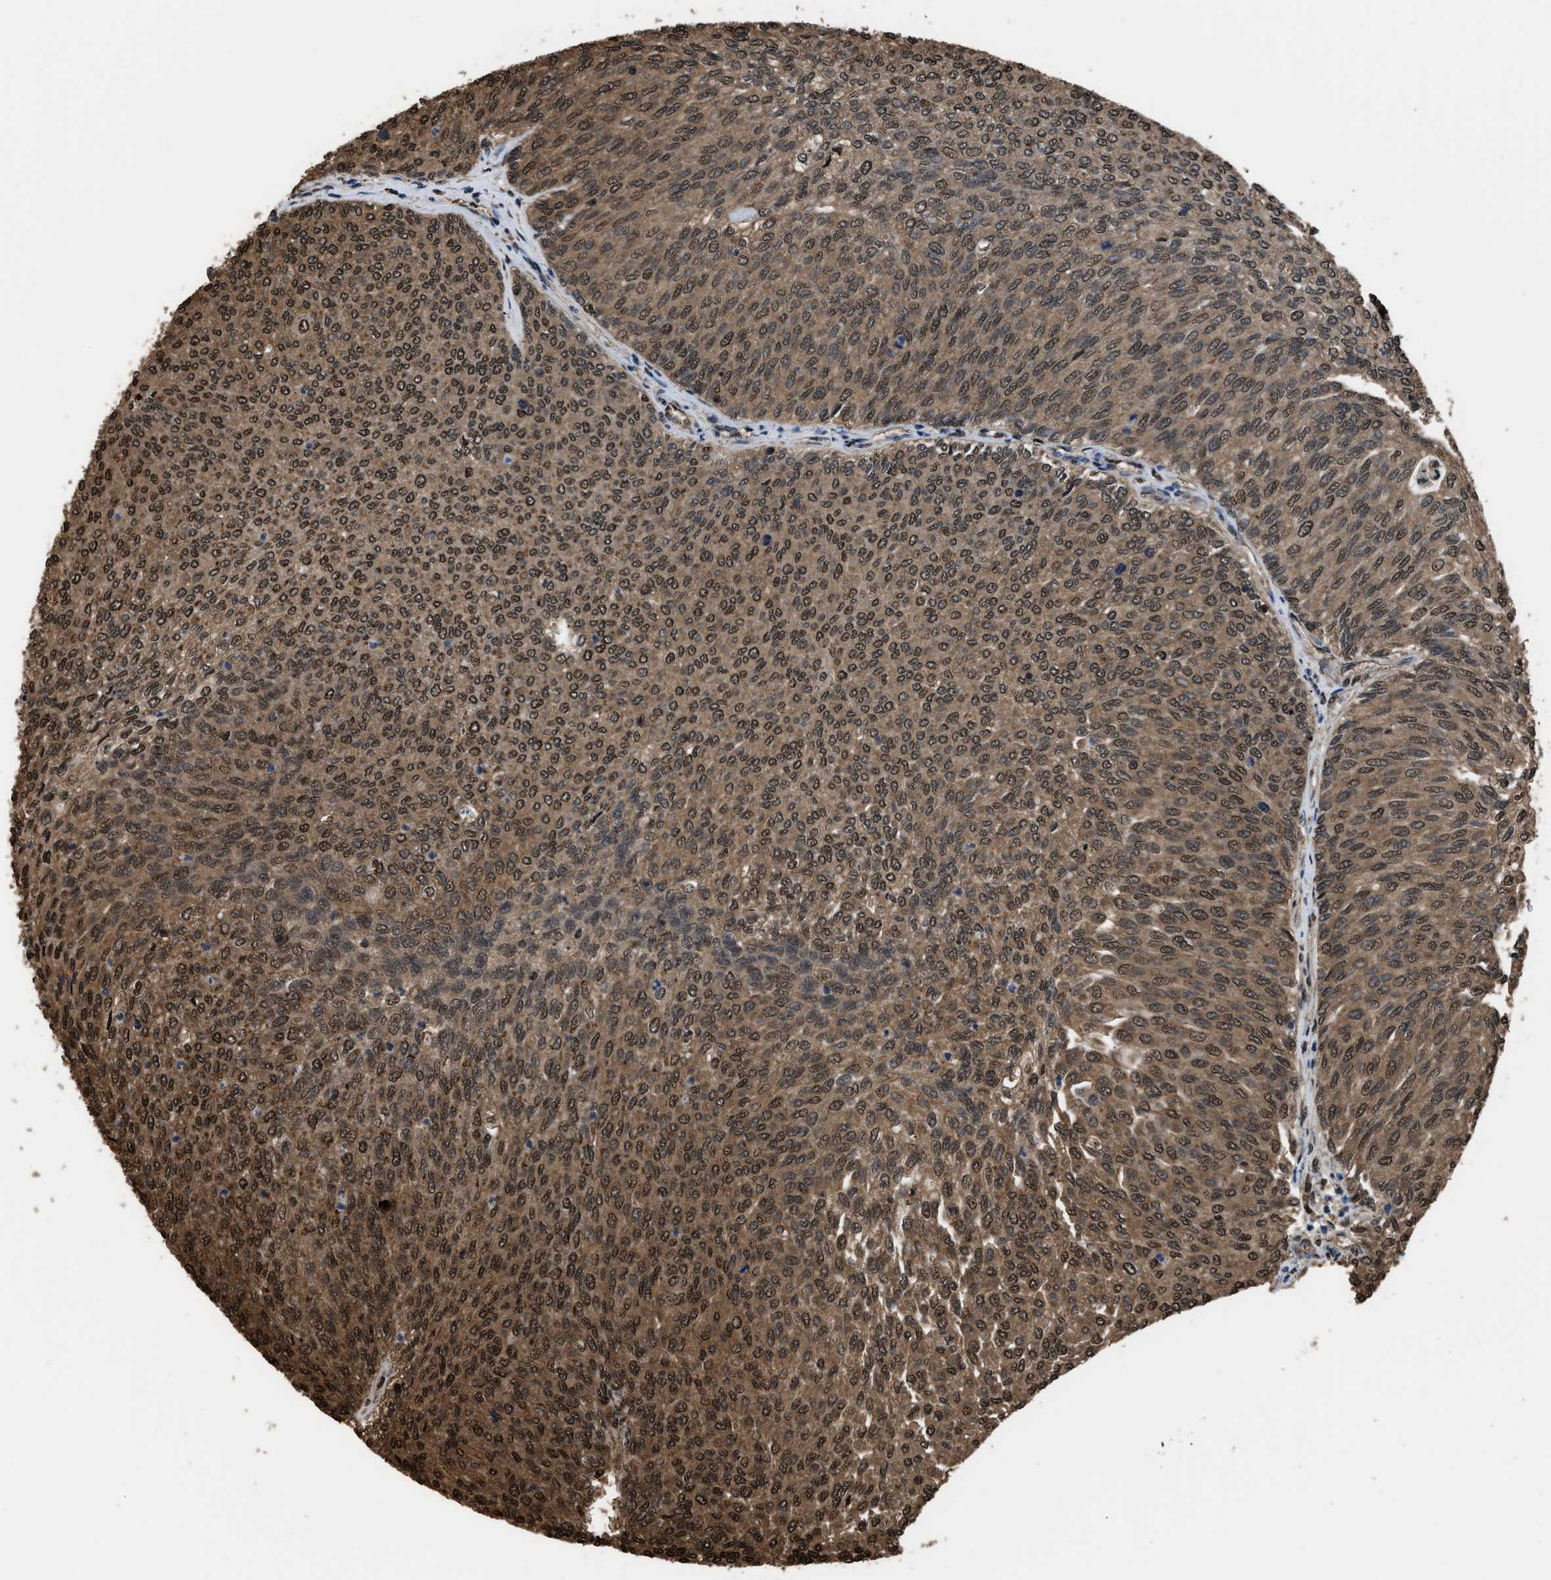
{"staining": {"intensity": "moderate", "quantity": ">75%", "location": "cytoplasmic/membranous,nuclear"}, "tissue": "urothelial cancer", "cell_type": "Tumor cells", "image_type": "cancer", "snomed": [{"axis": "morphology", "description": "Urothelial carcinoma, Low grade"}, {"axis": "topography", "description": "Urinary bladder"}], "caption": "Immunohistochemical staining of human urothelial cancer exhibits moderate cytoplasmic/membranous and nuclear protein staining in about >75% of tumor cells.", "gene": "FNTA", "patient": {"sex": "female", "age": 79}}